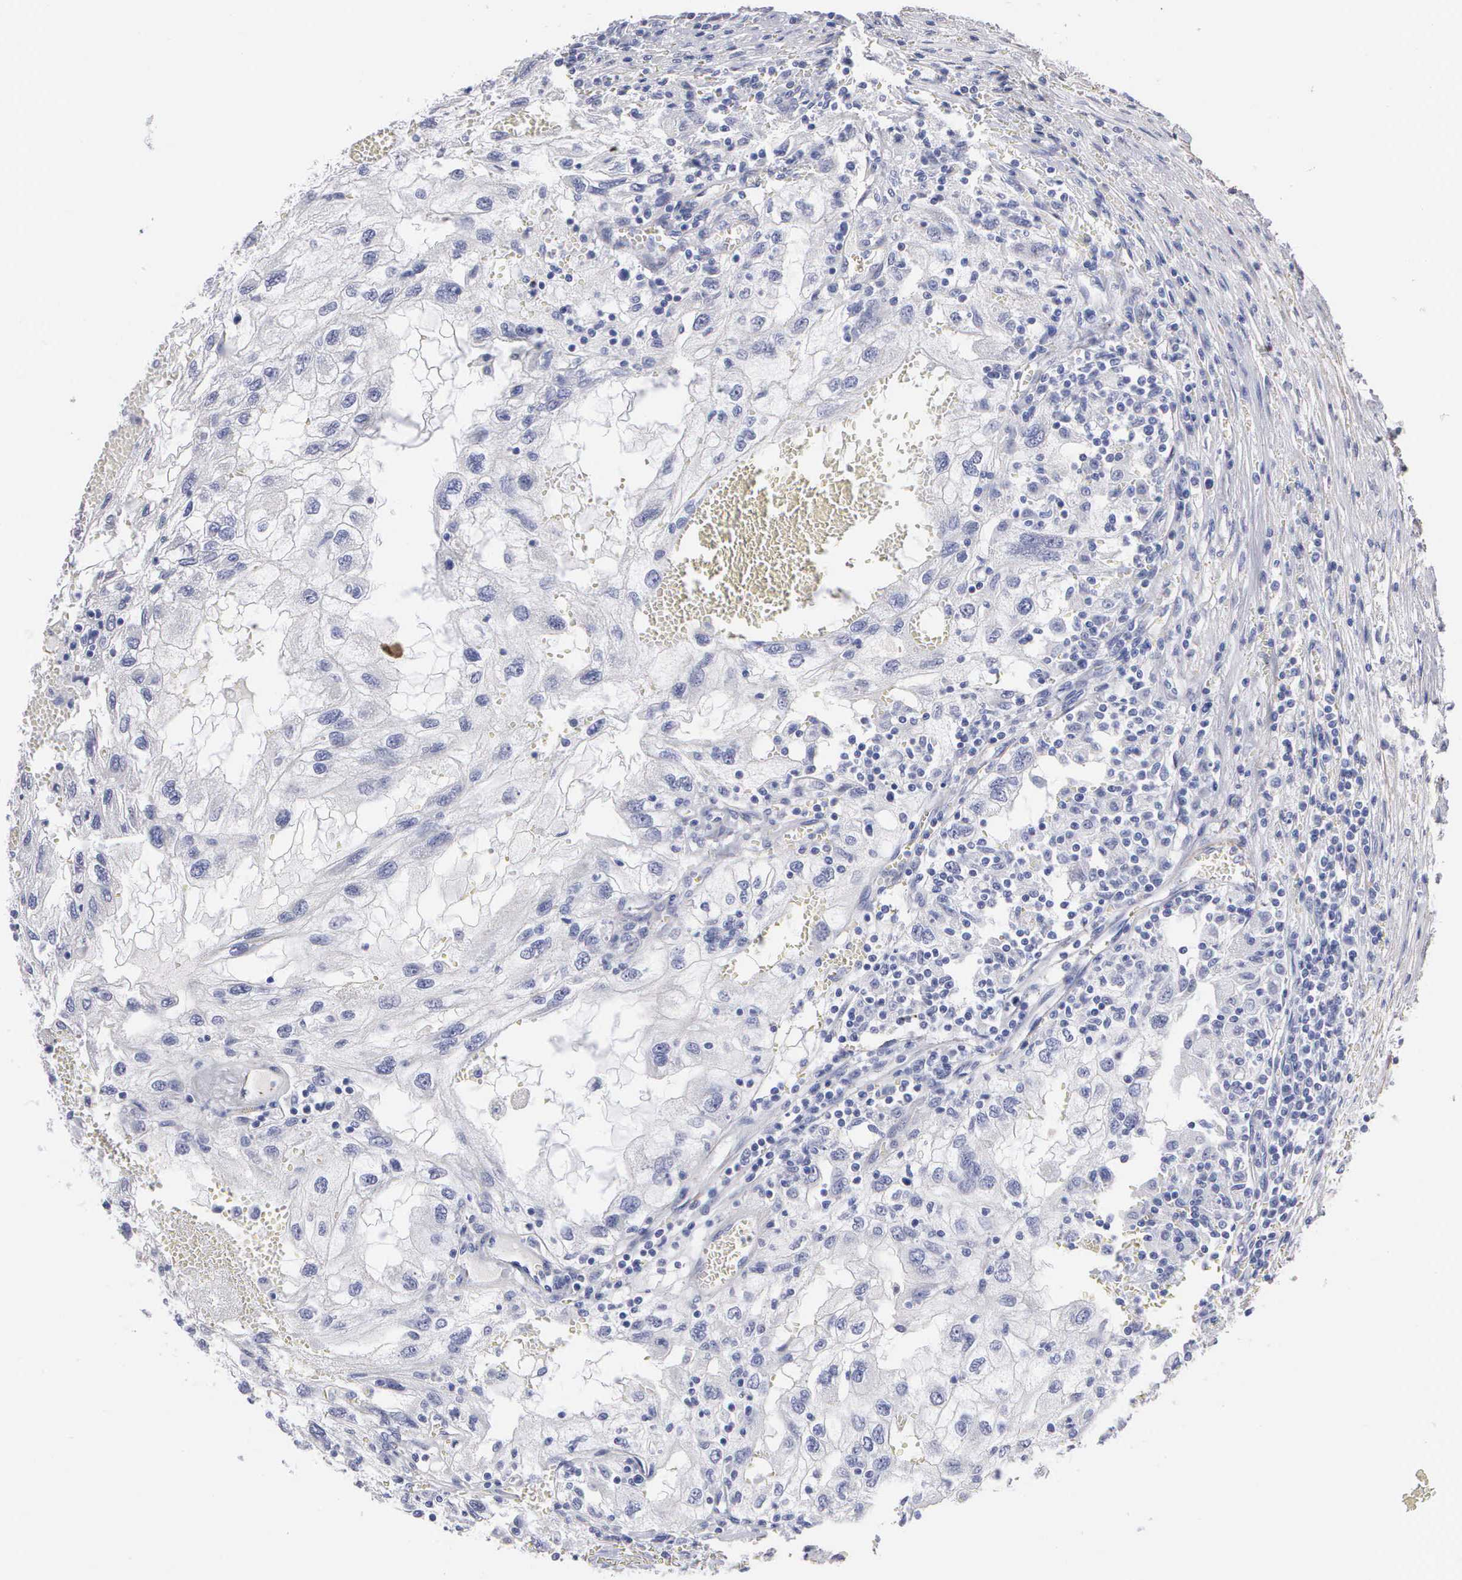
{"staining": {"intensity": "negative", "quantity": "none", "location": "none"}, "tissue": "renal cancer", "cell_type": "Tumor cells", "image_type": "cancer", "snomed": [{"axis": "morphology", "description": "Normal tissue, NOS"}, {"axis": "morphology", "description": "Adenocarcinoma, NOS"}, {"axis": "topography", "description": "Kidney"}], "caption": "The immunohistochemistry (IHC) photomicrograph has no significant expression in tumor cells of renal cancer (adenocarcinoma) tissue.", "gene": "ELFN2", "patient": {"sex": "male", "age": 71}}